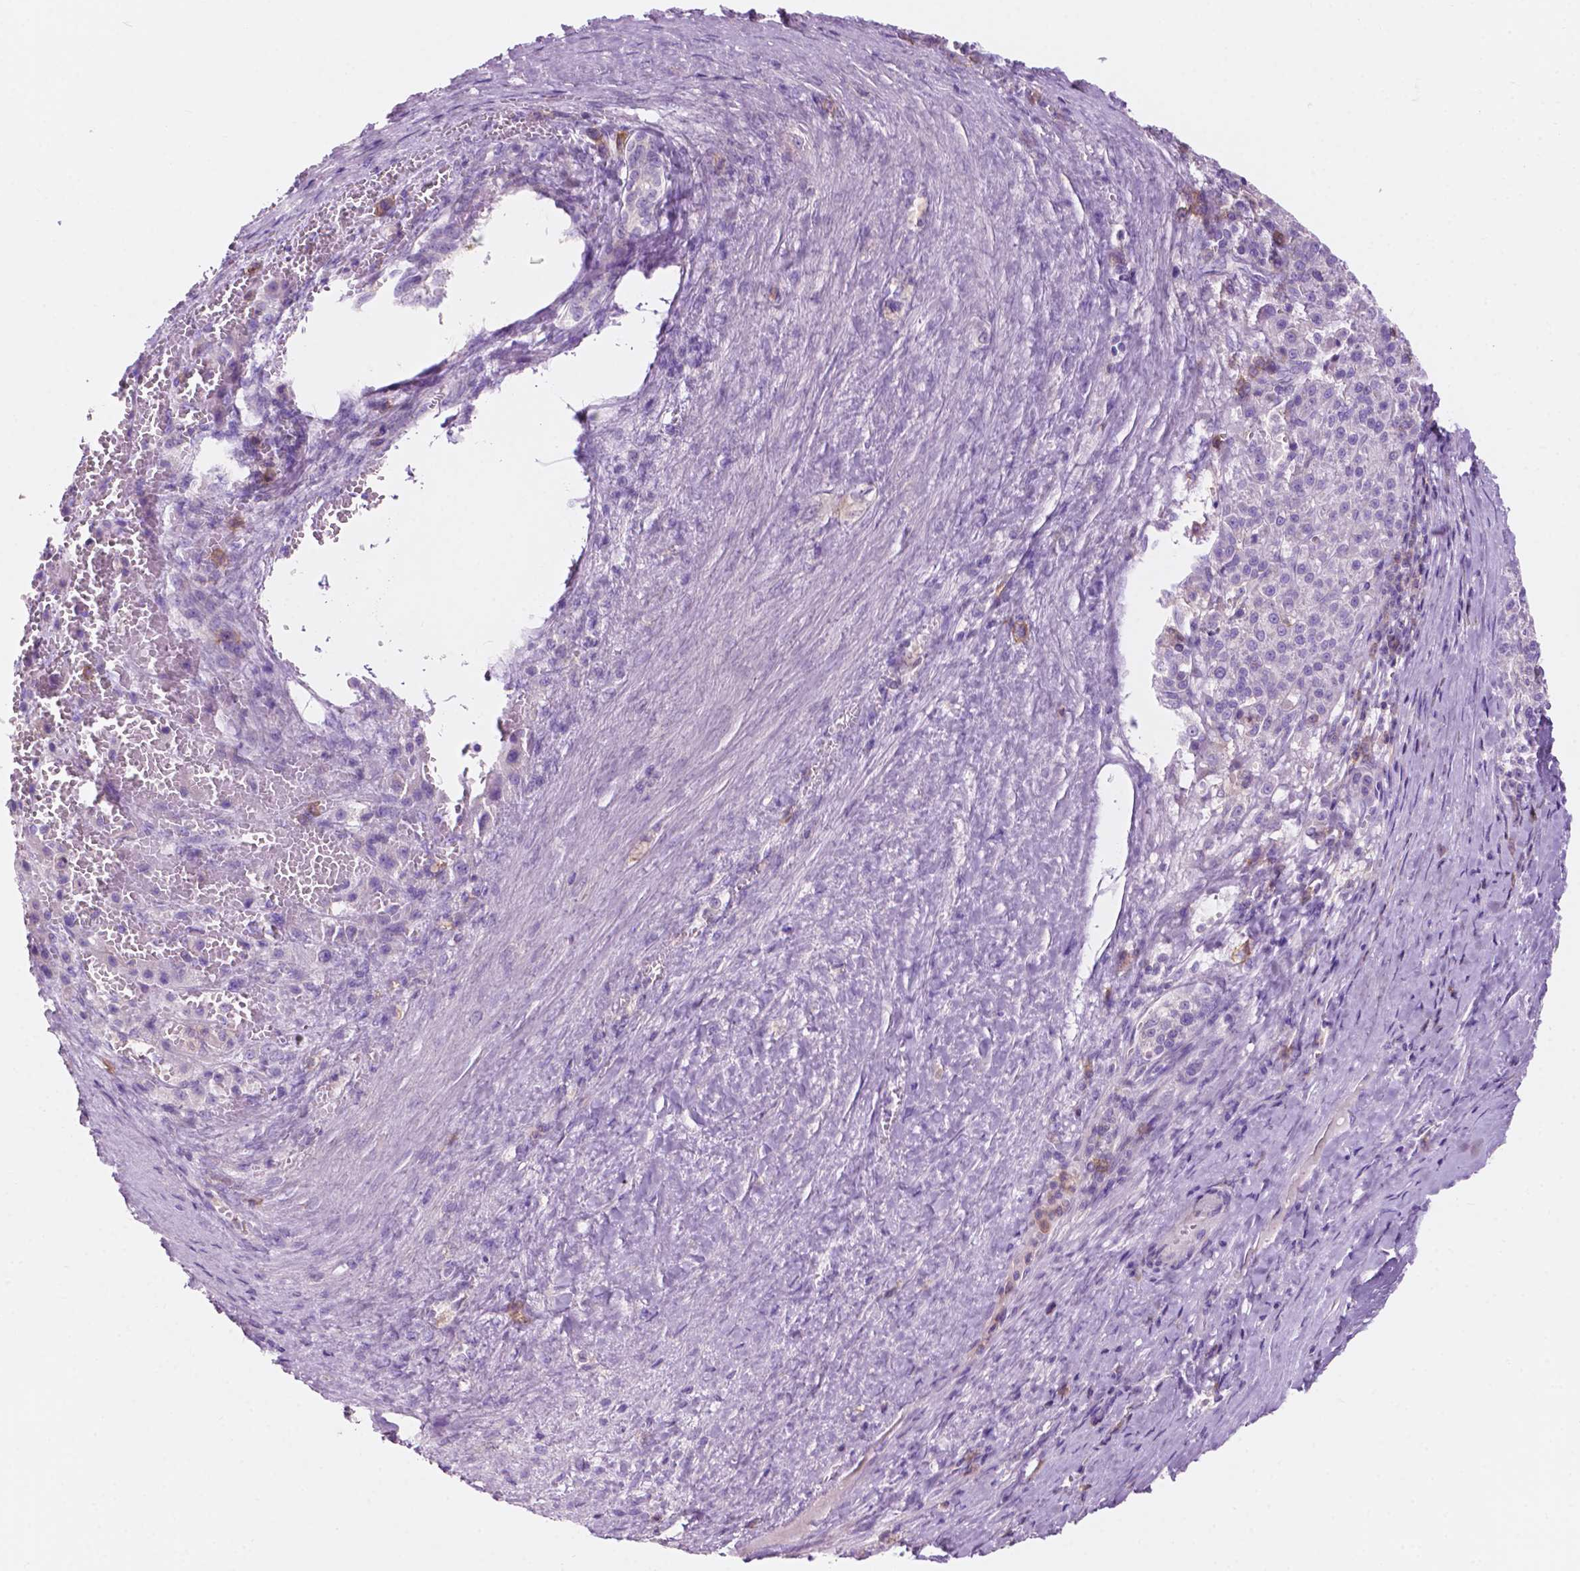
{"staining": {"intensity": "negative", "quantity": "none", "location": "none"}, "tissue": "liver cancer", "cell_type": "Tumor cells", "image_type": "cancer", "snomed": [{"axis": "morphology", "description": "Carcinoma, Hepatocellular, NOS"}, {"axis": "topography", "description": "Liver"}], "caption": "Liver cancer was stained to show a protein in brown. There is no significant expression in tumor cells.", "gene": "SEMA4A", "patient": {"sex": "female", "age": 58}}